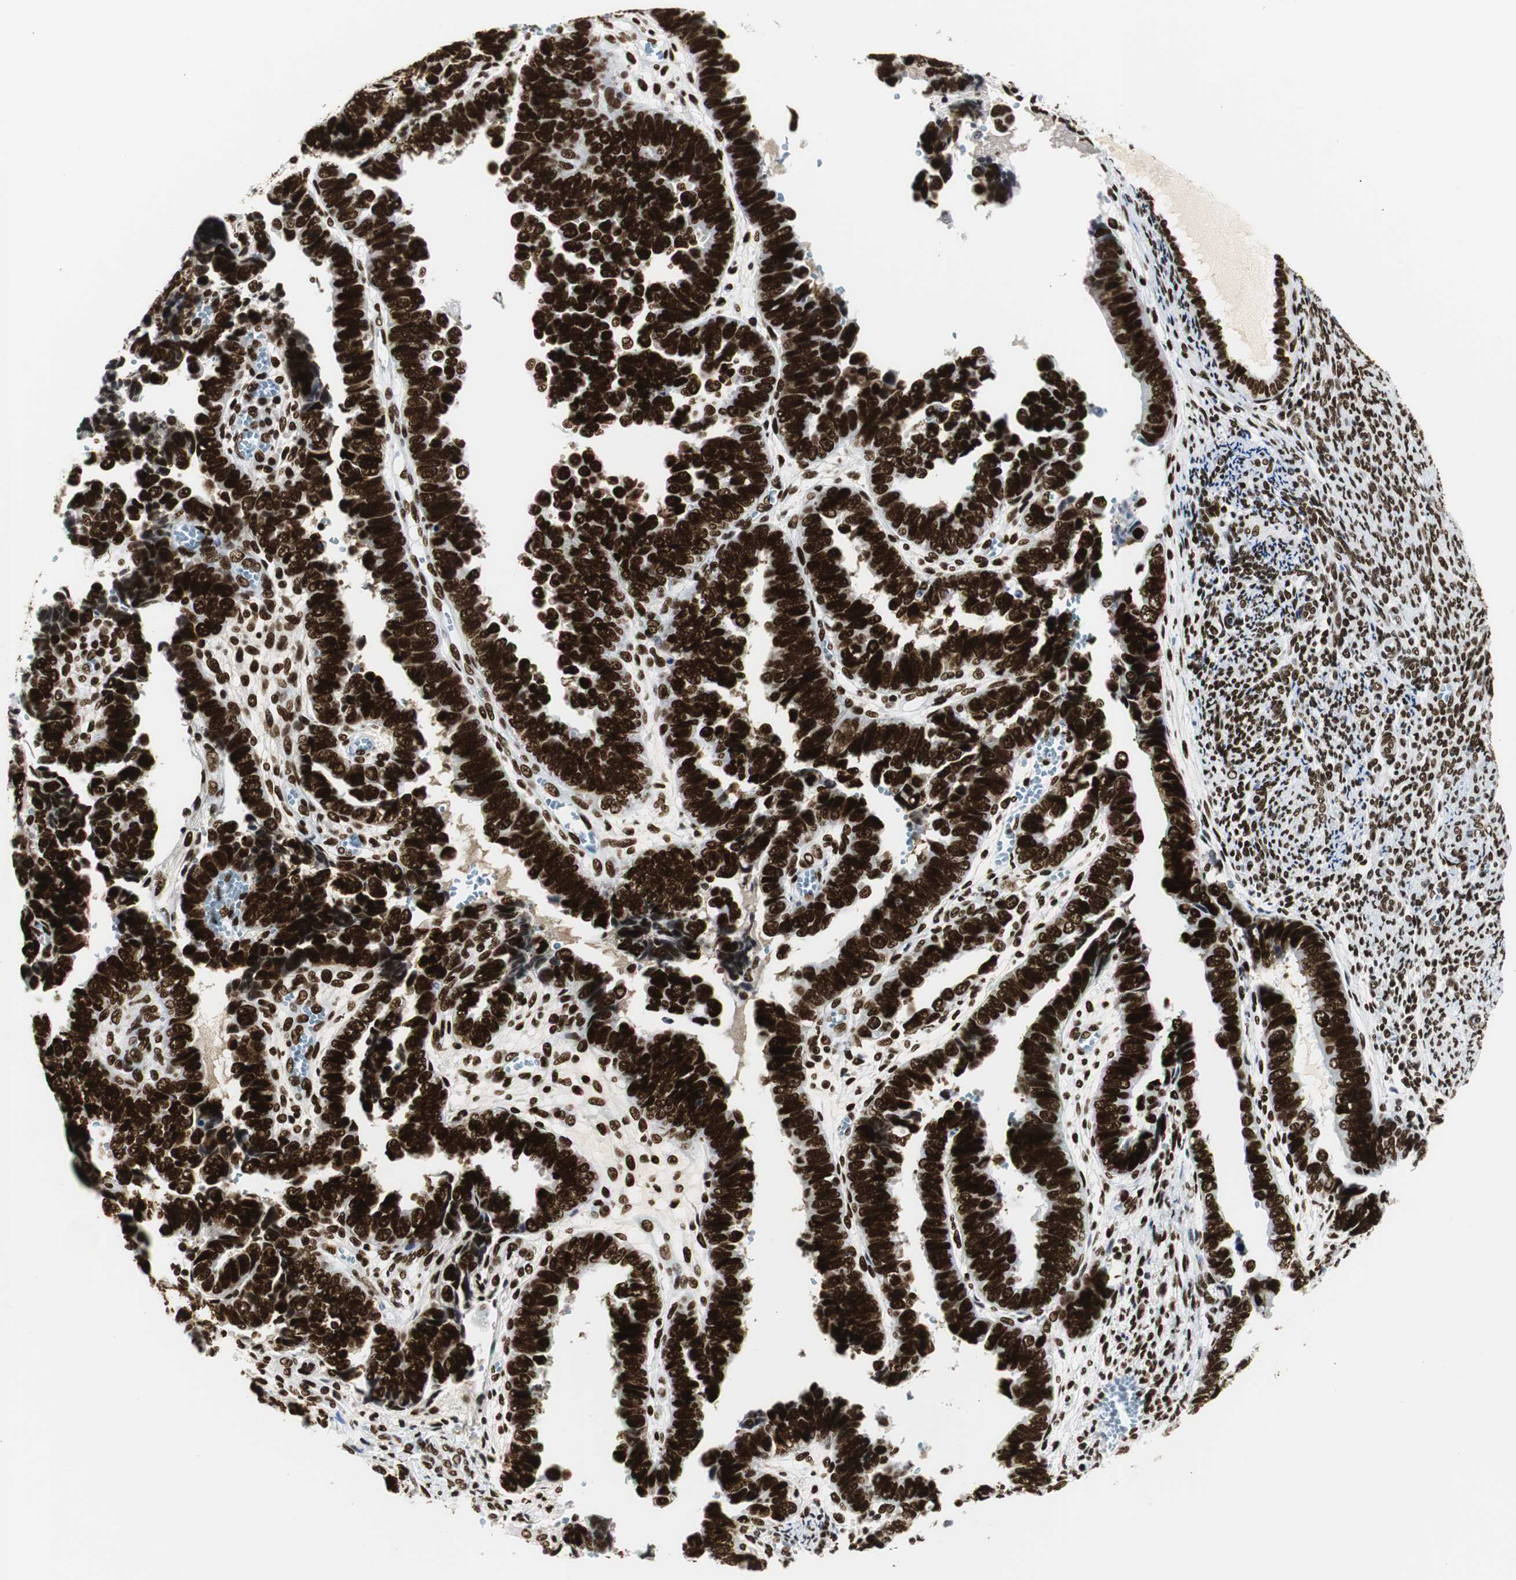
{"staining": {"intensity": "strong", "quantity": ">75%", "location": "nuclear"}, "tissue": "endometrial cancer", "cell_type": "Tumor cells", "image_type": "cancer", "snomed": [{"axis": "morphology", "description": "Adenocarcinoma, NOS"}, {"axis": "topography", "description": "Endometrium"}], "caption": "Tumor cells display strong nuclear staining in approximately >75% of cells in endometrial cancer. The protein of interest is stained brown, and the nuclei are stained in blue (DAB (3,3'-diaminobenzidine) IHC with brightfield microscopy, high magnification).", "gene": "HNRNPH2", "patient": {"sex": "female", "age": 75}}